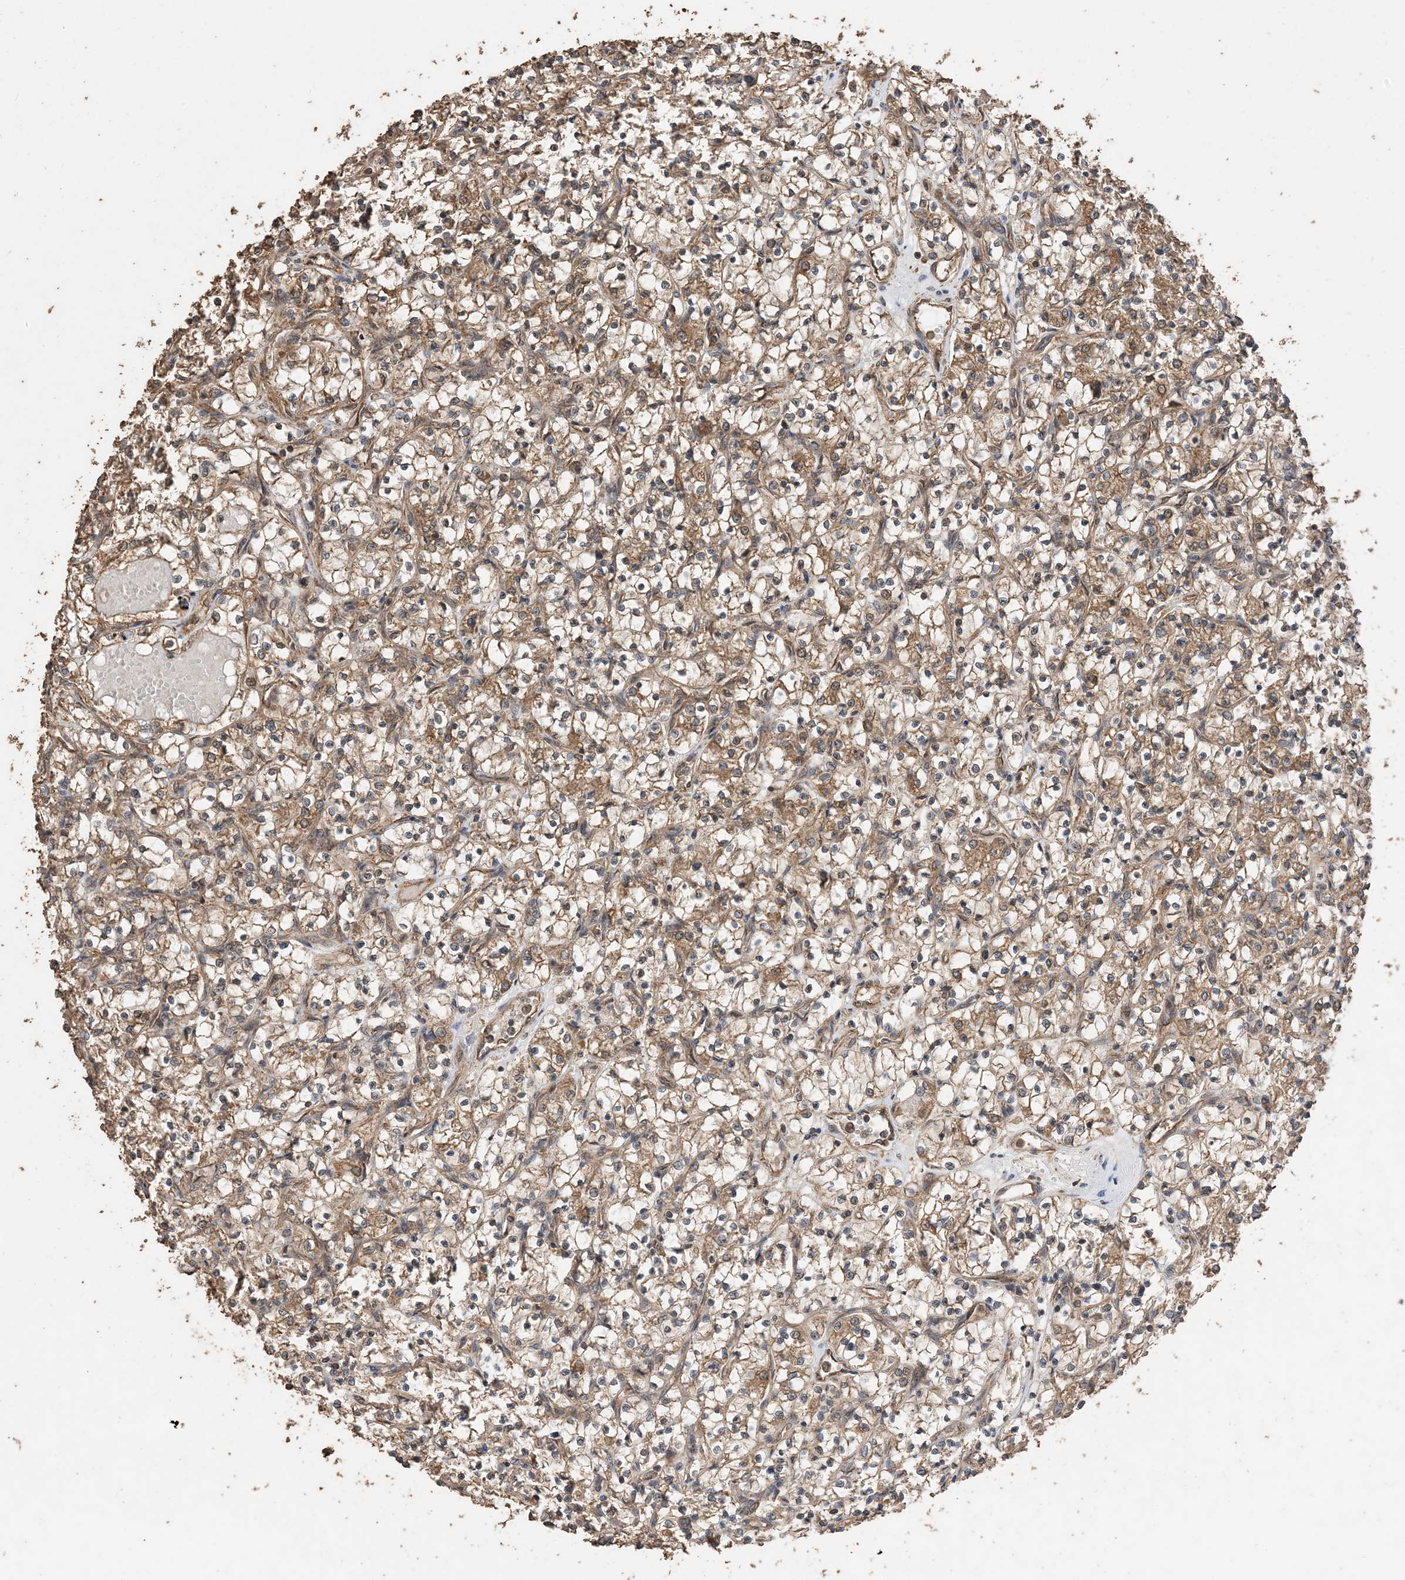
{"staining": {"intensity": "moderate", "quantity": ">75%", "location": "cytoplasmic/membranous"}, "tissue": "renal cancer", "cell_type": "Tumor cells", "image_type": "cancer", "snomed": [{"axis": "morphology", "description": "Adenocarcinoma, NOS"}, {"axis": "topography", "description": "Kidney"}], "caption": "Adenocarcinoma (renal) stained with DAB (3,3'-diaminobenzidine) immunohistochemistry (IHC) shows medium levels of moderate cytoplasmic/membranous staining in about >75% of tumor cells.", "gene": "ZKSCAN5", "patient": {"sex": "female", "age": 69}}